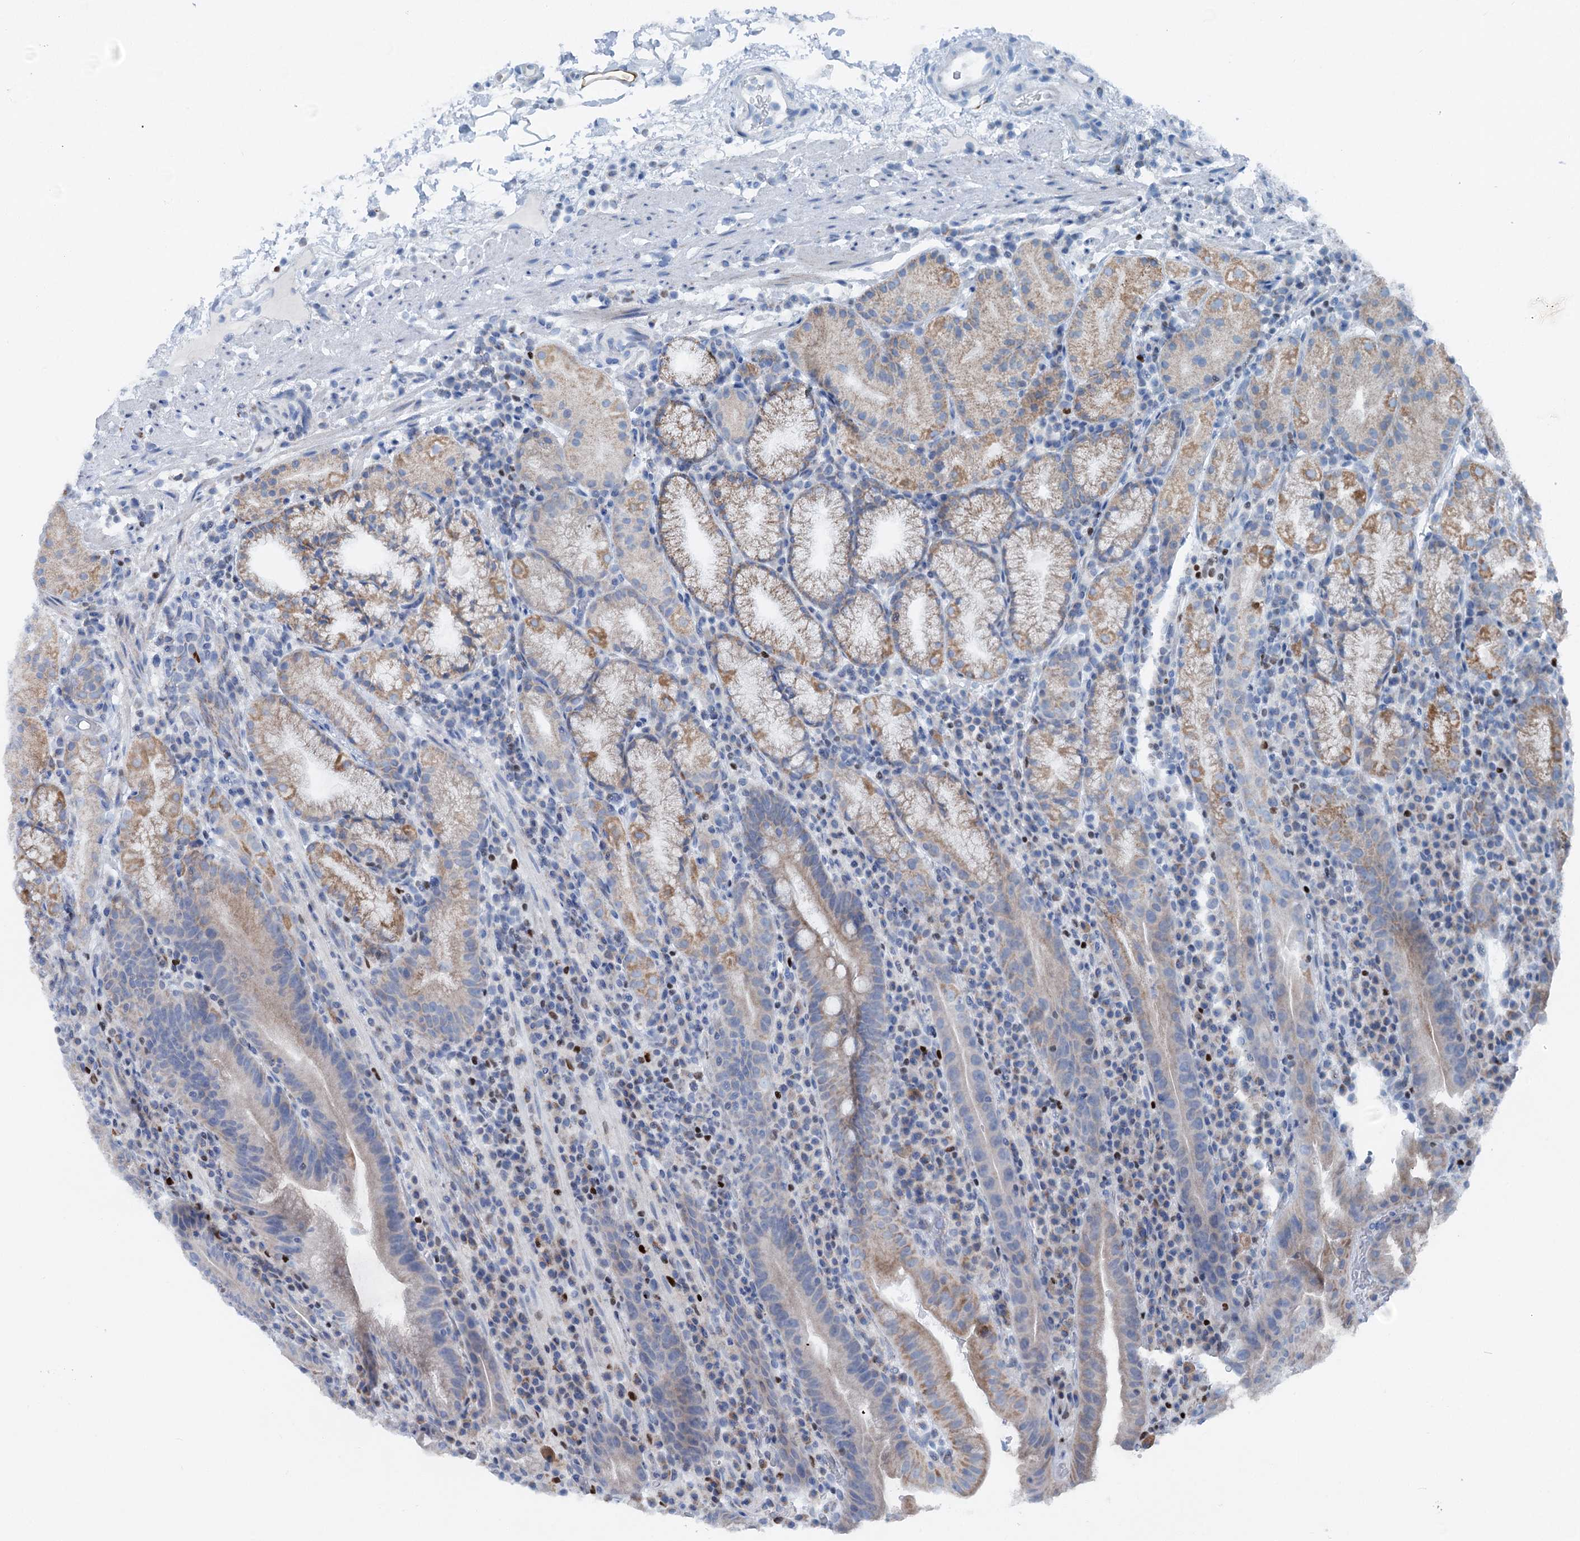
{"staining": {"intensity": "moderate", "quantity": "25%-75%", "location": "cytoplasmic/membranous"}, "tissue": "stomach", "cell_type": "Glandular cells", "image_type": "normal", "snomed": [{"axis": "morphology", "description": "Normal tissue, NOS"}, {"axis": "morphology", "description": "Inflammation, NOS"}, {"axis": "topography", "description": "Stomach"}], "caption": "This micrograph shows immunohistochemistry staining of benign human stomach, with medium moderate cytoplasmic/membranous staining in about 25%-75% of glandular cells.", "gene": "ELP4", "patient": {"sex": "male", "age": 79}}